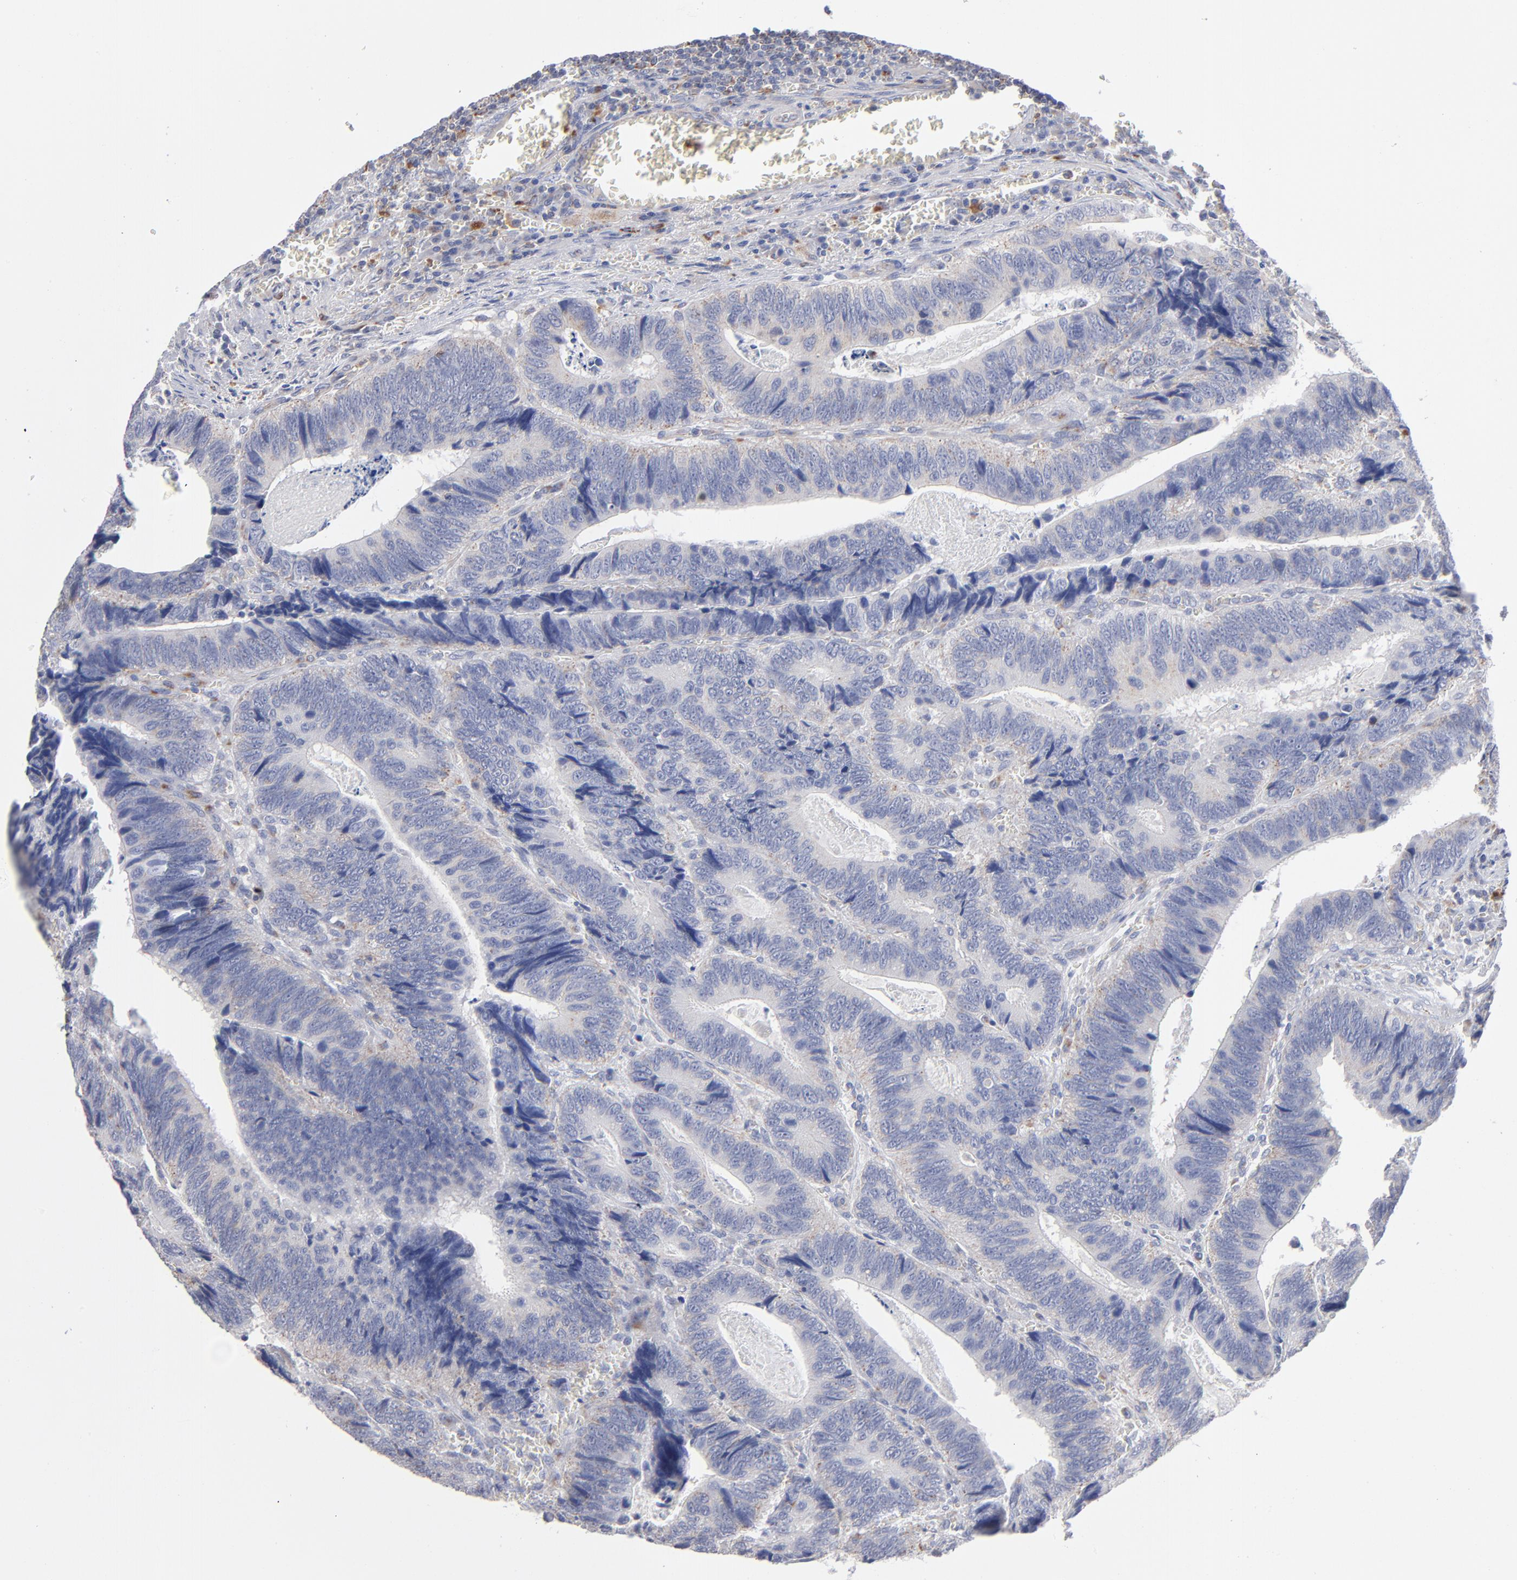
{"staining": {"intensity": "weak", "quantity": "25%-75%", "location": "cytoplasmic/membranous"}, "tissue": "colorectal cancer", "cell_type": "Tumor cells", "image_type": "cancer", "snomed": [{"axis": "morphology", "description": "Adenocarcinoma, NOS"}, {"axis": "topography", "description": "Colon"}], "caption": "Colorectal cancer tissue demonstrates weak cytoplasmic/membranous positivity in about 25%-75% of tumor cells The staining is performed using DAB (3,3'-diaminobenzidine) brown chromogen to label protein expression. The nuclei are counter-stained blue using hematoxylin.", "gene": "RRAGB", "patient": {"sex": "male", "age": 72}}